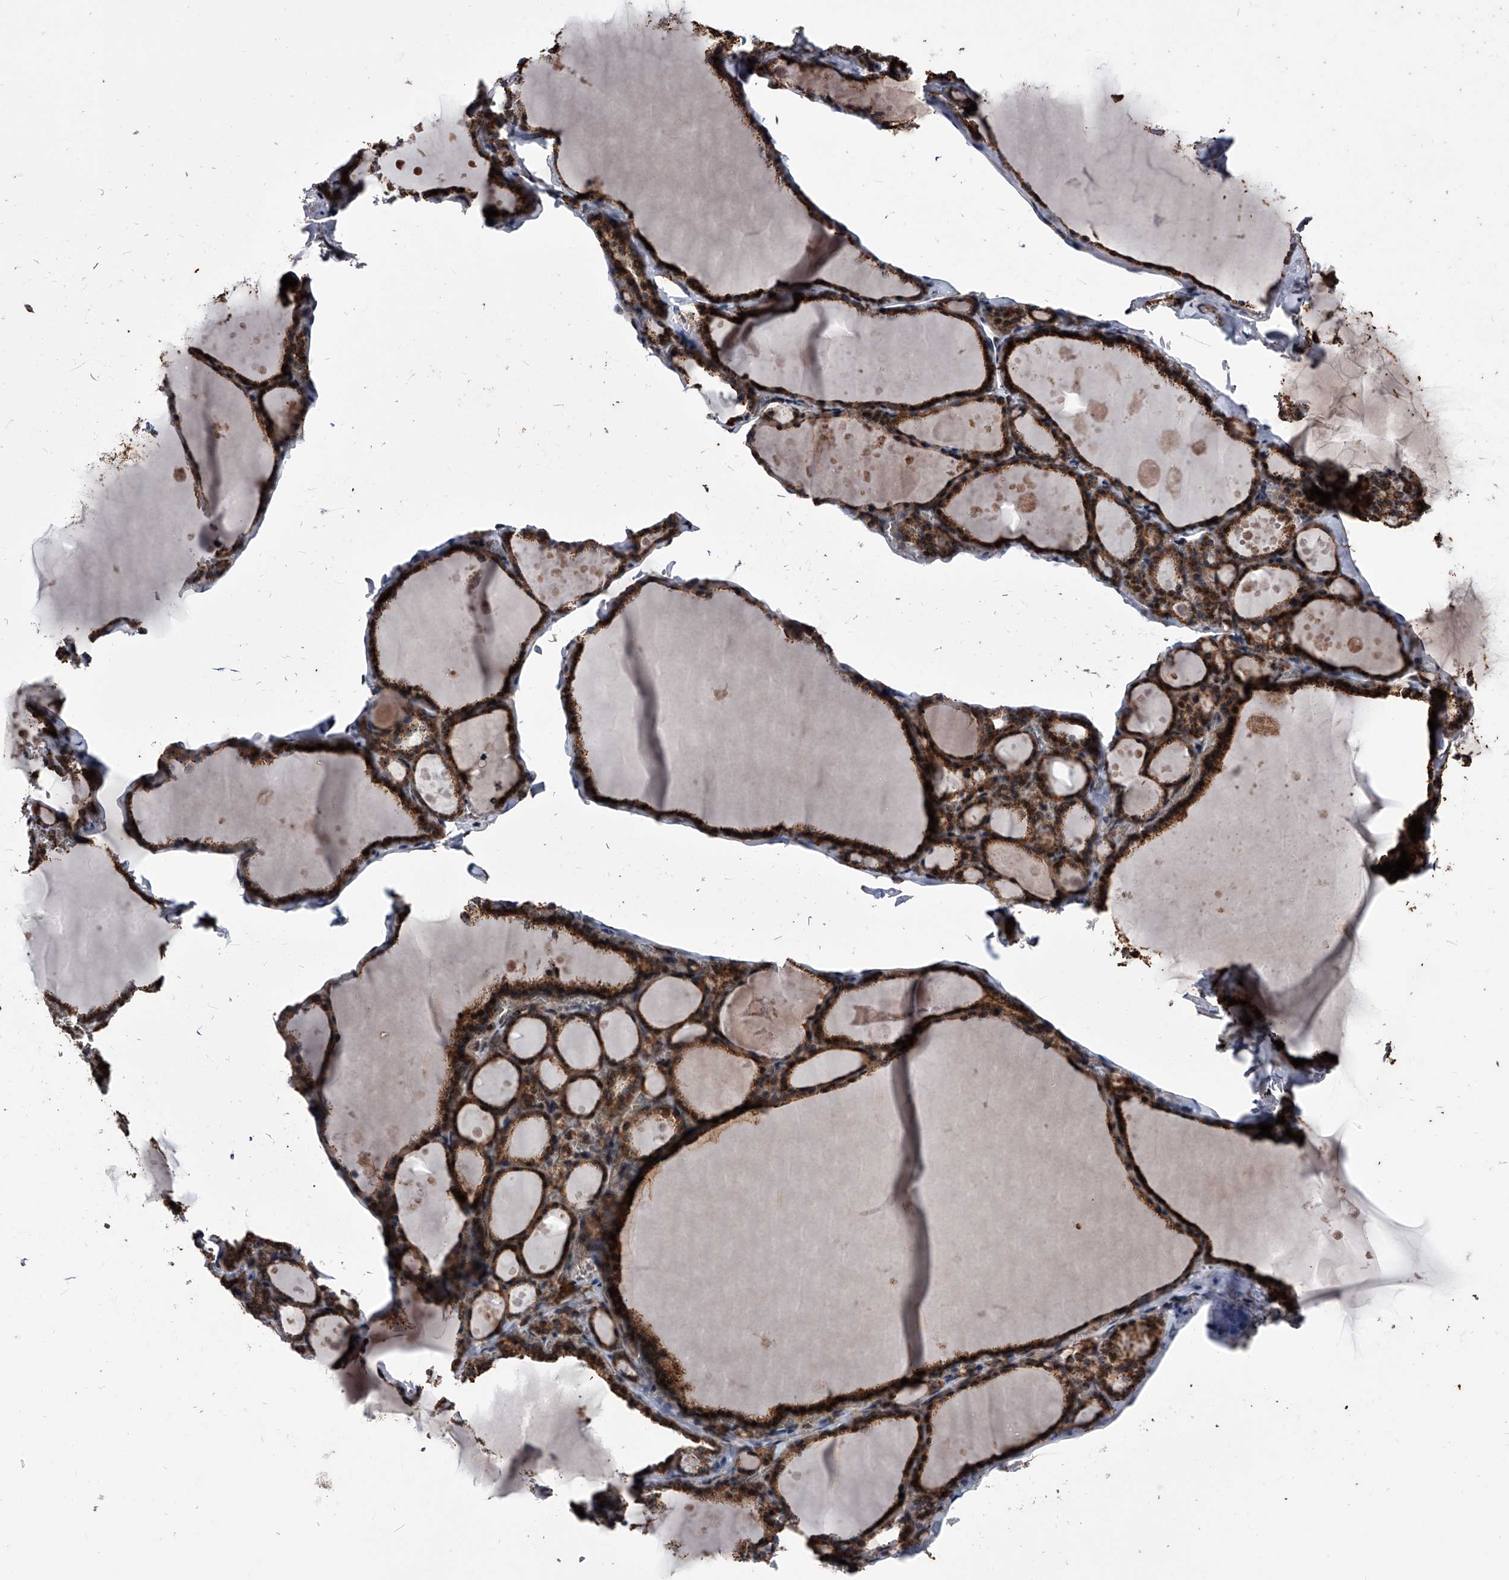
{"staining": {"intensity": "strong", "quantity": ">75%", "location": "cytoplasmic/membranous"}, "tissue": "thyroid gland", "cell_type": "Glandular cells", "image_type": "normal", "snomed": [{"axis": "morphology", "description": "Normal tissue, NOS"}, {"axis": "topography", "description": "Thyroid gland"}], "caption": "Immunohistochemistry of normal thyroid gland shows high levels of strong cytoplasmic/membranous positivity in about >75% of glandular cells. (DAB IHC with brightfield microscopy, high magnification).", "gene": "SMPDL3A", "patient": {"sex": "male", "age": 56}}